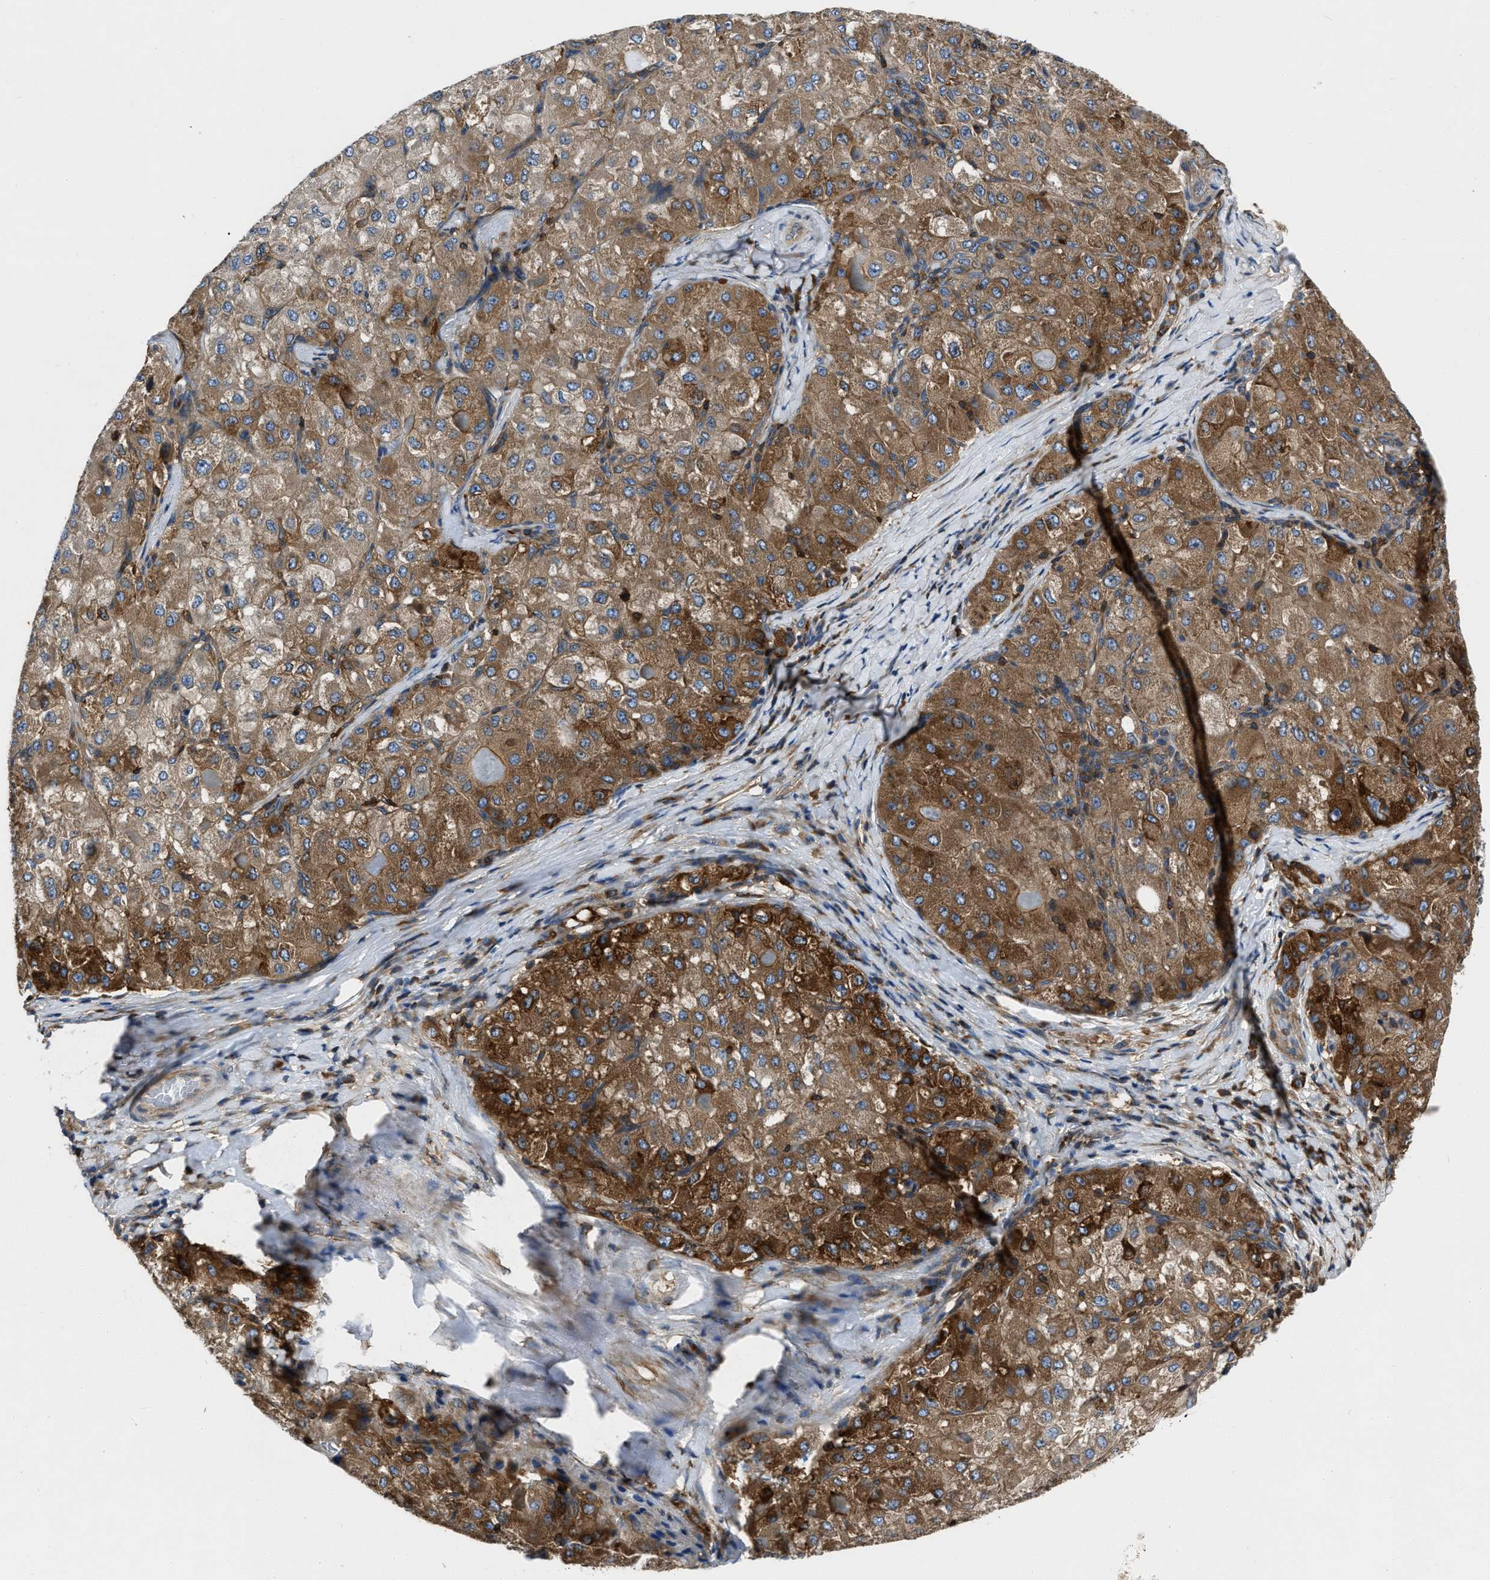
{"staining": {"intensity": "moderate", "quantity": ">75%", "location": "cytoplasmic/membranous"}, "tissue": "liver cancer", "cell_type": "Tumor cells", "image_type": "cancer", "snomed": [{"axis": "morphology", "description": "Carcinoma, Hepatocellular, NOS"}, {"axis": "topography", "description": "Liver"}], "caption": "This is an image of immunohistochemistry staining of liver hepatocellular carcinoma, which shows moderate staining in the cytoplasmic/membranous of tumor cells.", "gene": "YARS1", "patient": {"sex": "male", "age": 80}}